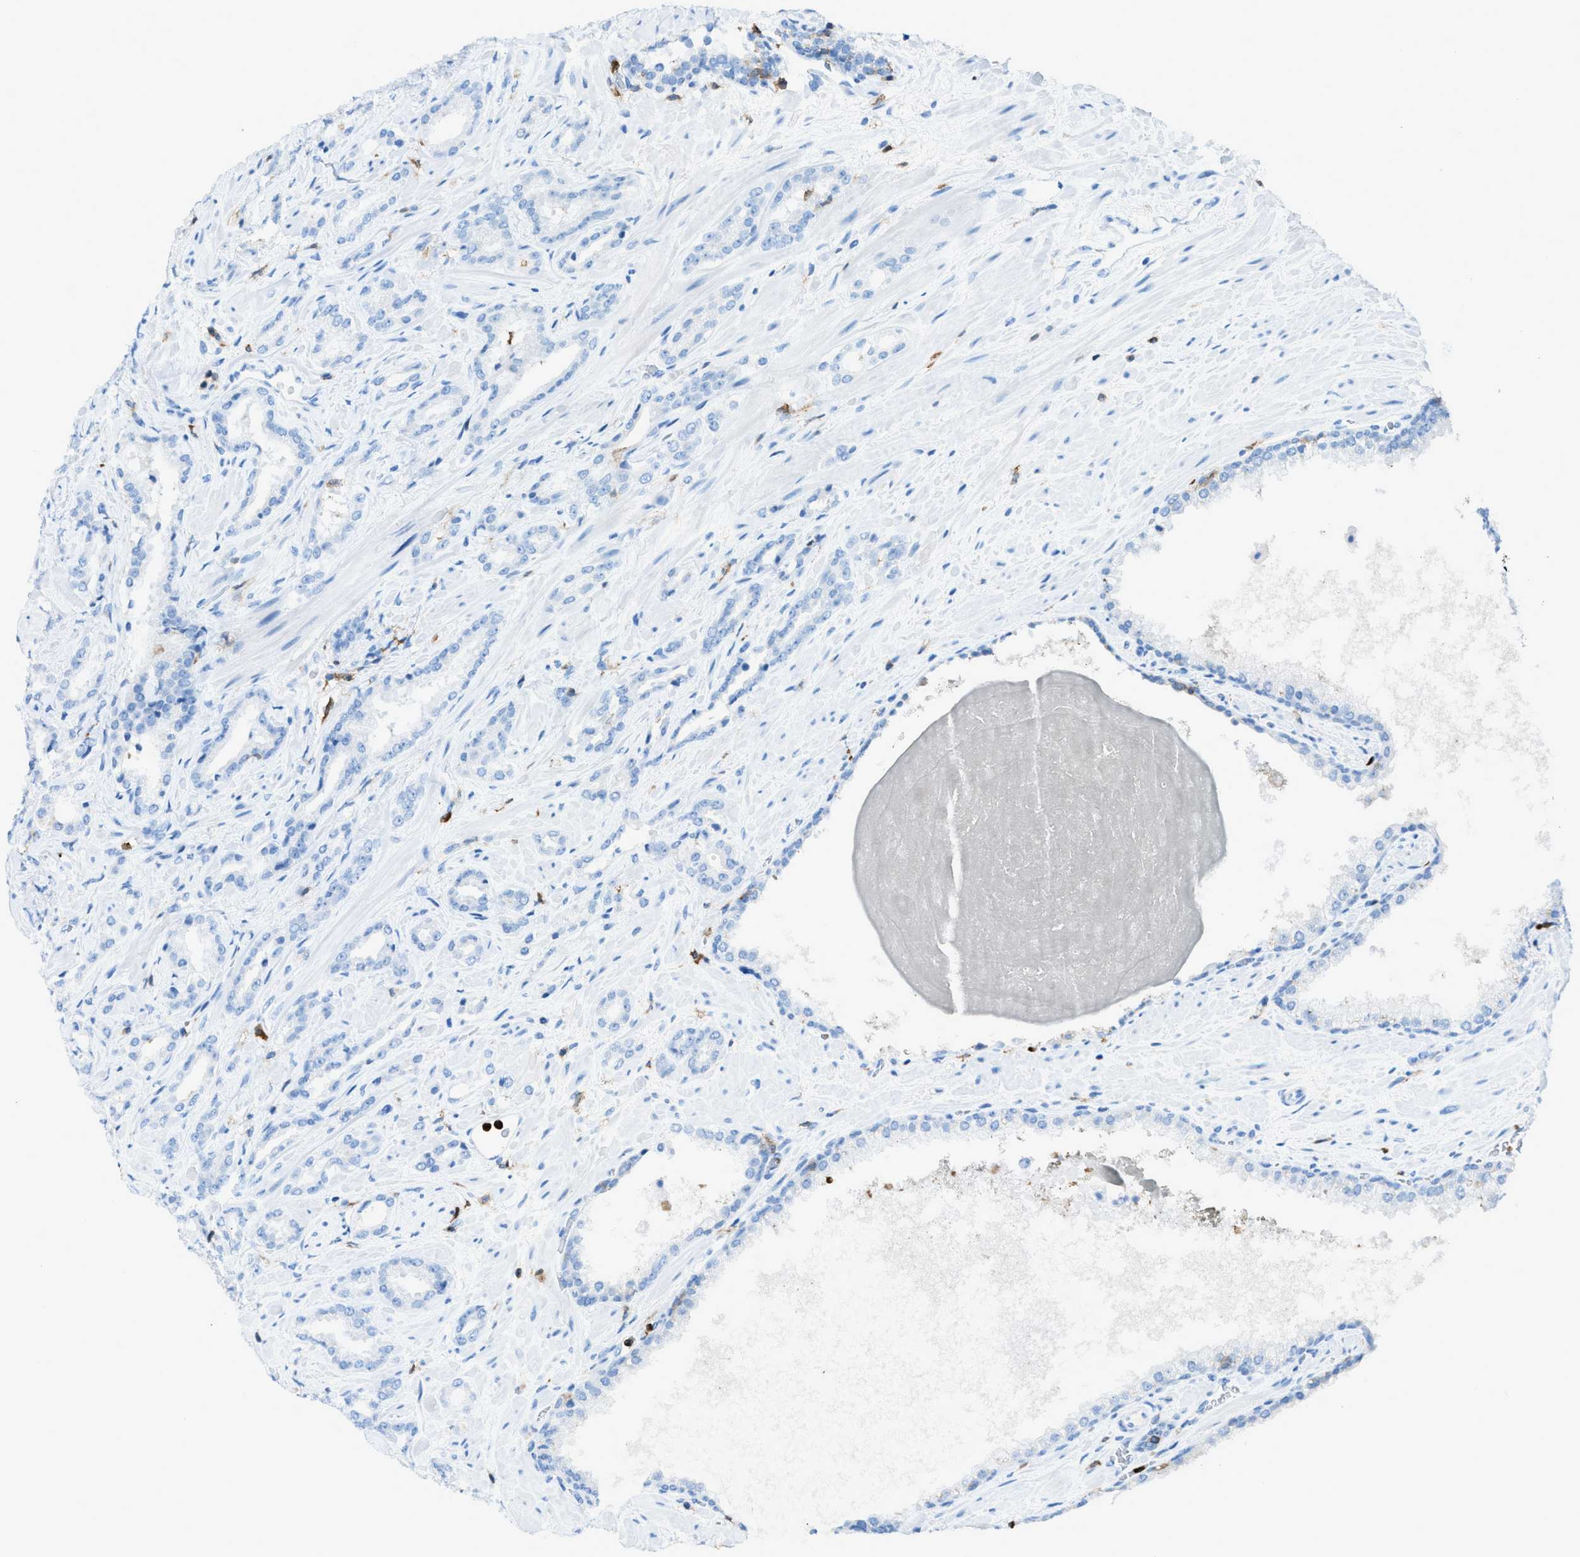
{"staining": {"intensity": "negative", "quantity": "none", "location": "none"}, "tissue": "prostate cancer", "cell_type": "Tumor cells", "image_type": "cancer", "snomed": [{"axis": "morphology", "description": "Adenocarcinoma, High grade"}, {"axis": "topography", "description": "Prostate"}], "caption": "An immunohistochemistry (IHC) image of prostate cancer is shown. There is no staining in tumor cells of prostate cancer.", "gene": "ITGB2", "patient": {"sex": "male", "age": 64}}